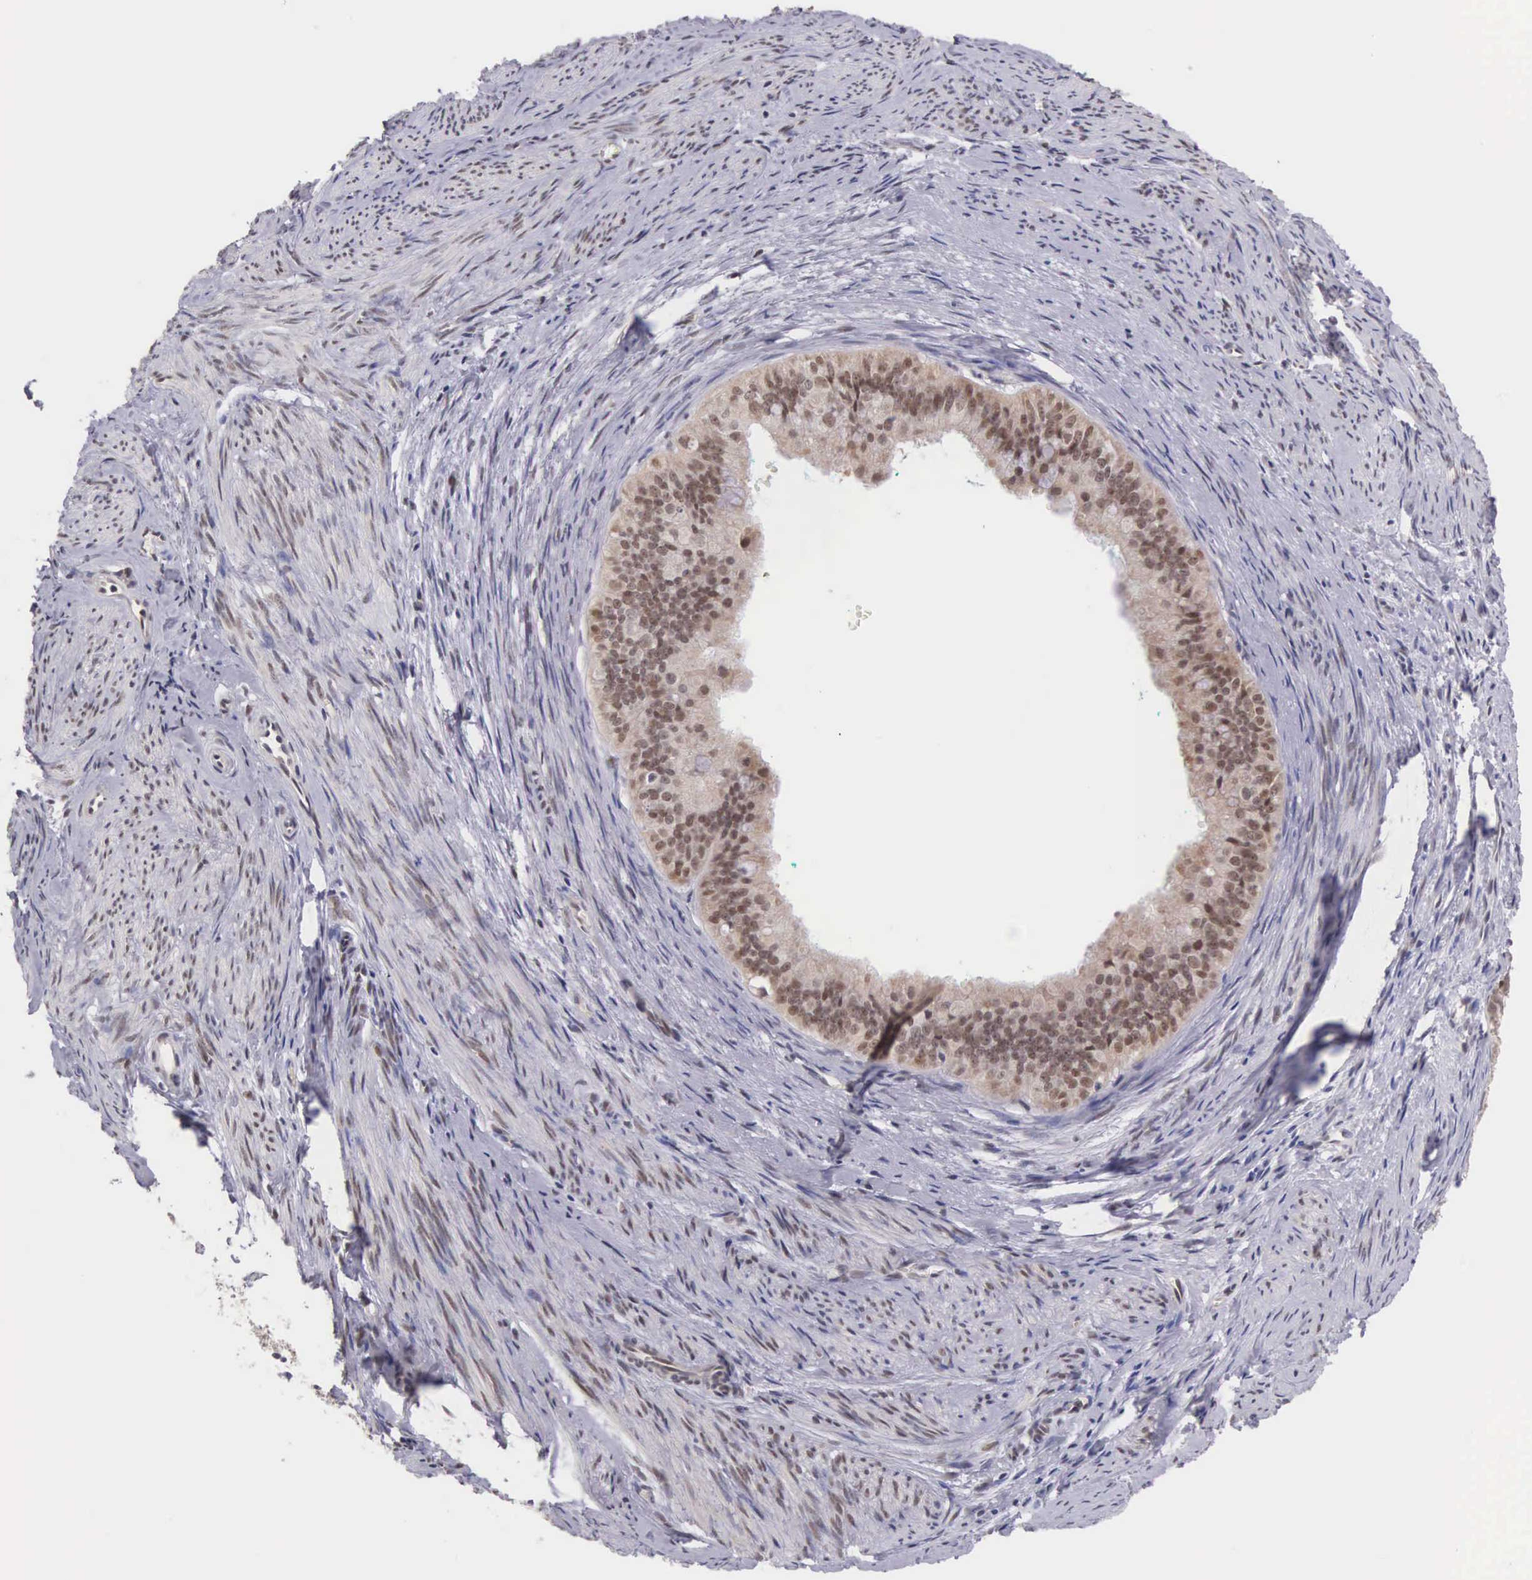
{"staining": {"intensity": "moderate", "quantity": "<25%", "location": "nuclear"}, "tissue": "endometrial cancer", "cell_type": "Tumor cells", "image_type": "cancer", "snomed": [{"axis": "morphology", "description": "Adenocarcinoma, NOS"}, {"axis": "topography", "description": "Endometrium"}], "caption": "Brown immunohistochemical staining in human adenocarcinoma (endometrial) displays moderate nuclear expression in about <25% of tumor cells.", "gene": "HMGXB4", "patient": {"sex": "female", "age": 76}}